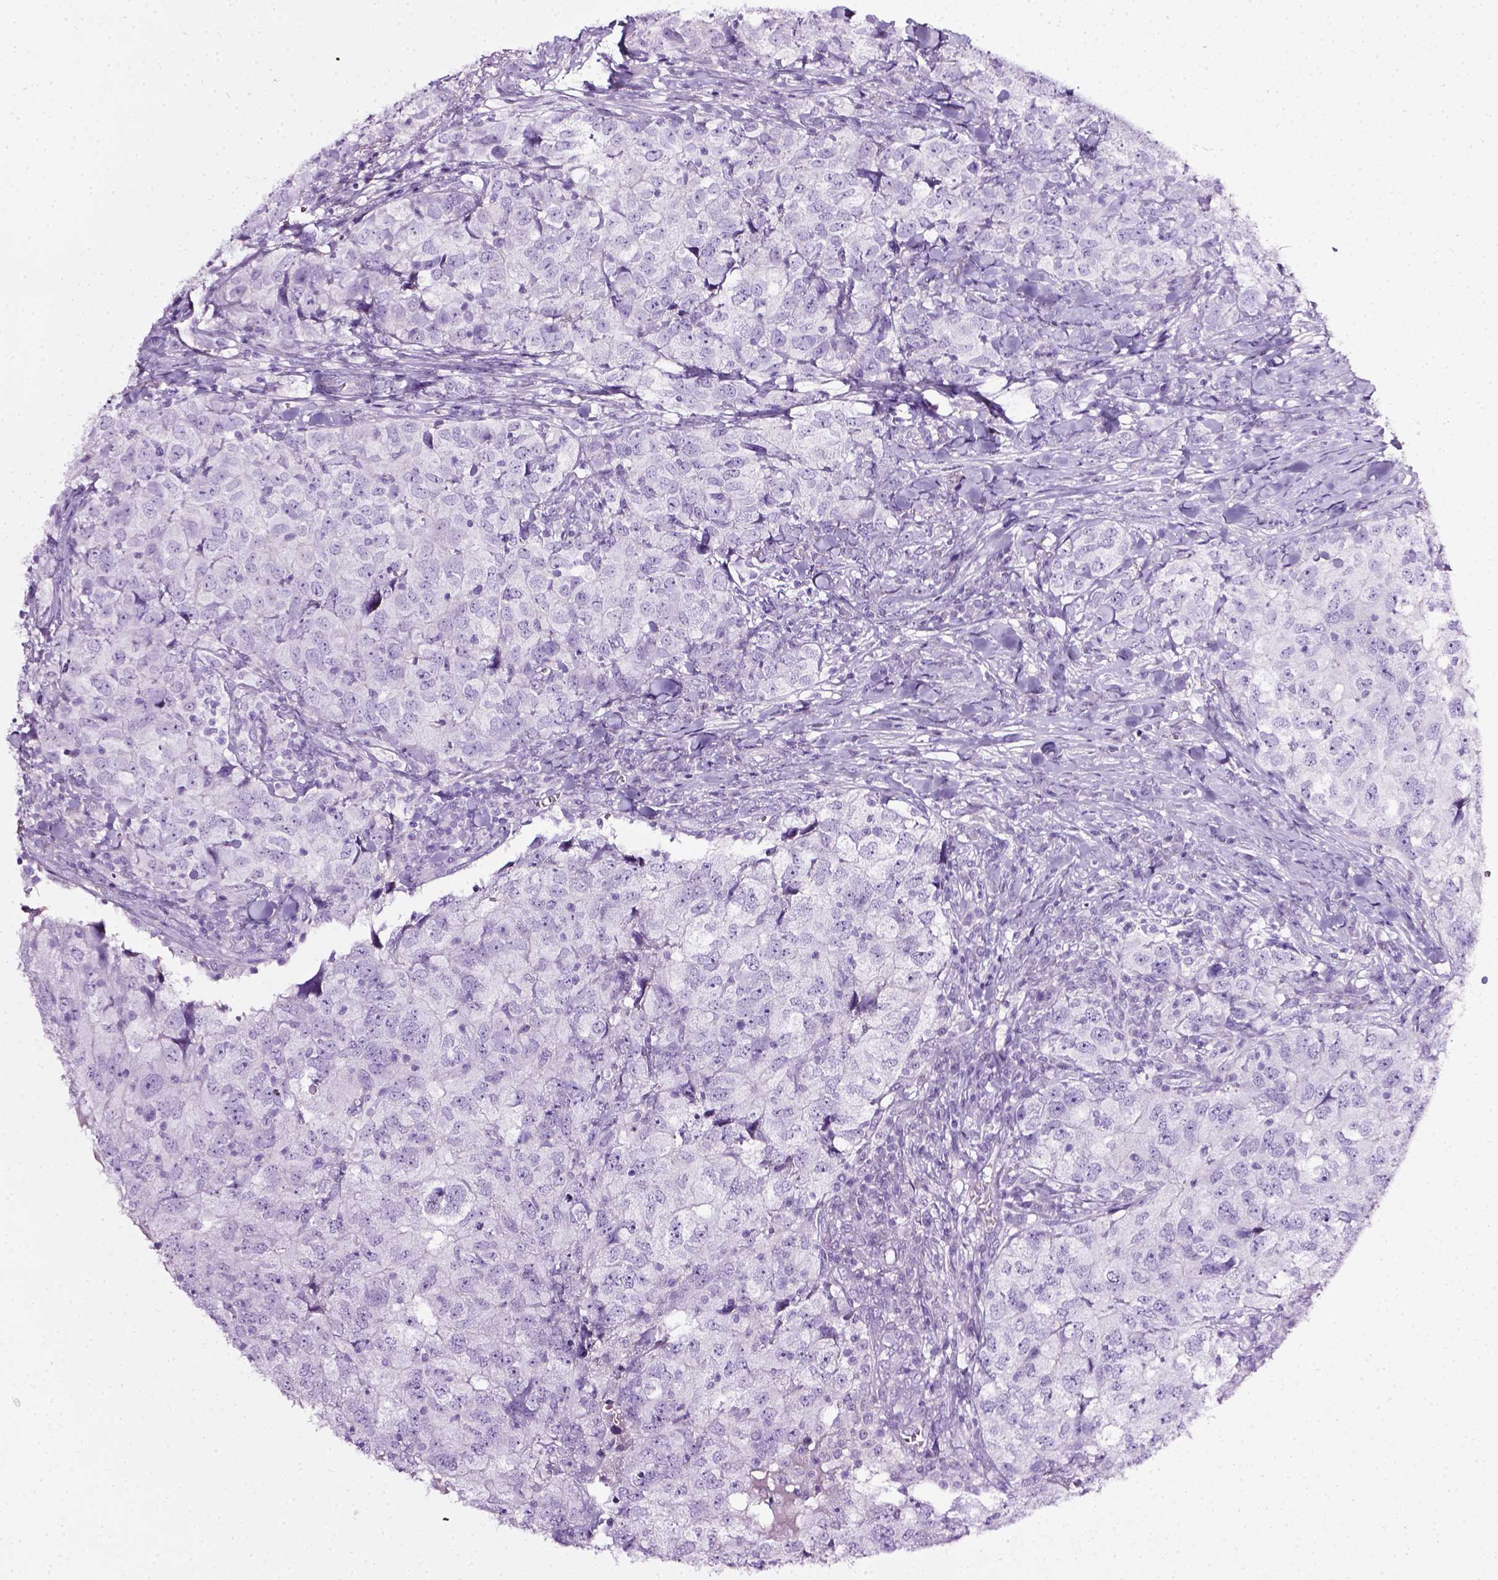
{"staining": {"intensity": "negative", "quantity": "none", "location": "none"}, "tissue": "breast cancer", "cell_type": "Tumor cells", "image_type": "cancer", "snomed": [{"axis": "morphology", "description": "Duct carcinoma"}, {"axis": "topography", "description": "Breast"}], "caption": "Breast cancer was stained to show a protein in brown. There is no significant staining in tumor cells.", "gene": "LELP1", "patient": {"sex": "female", "age": 30}}